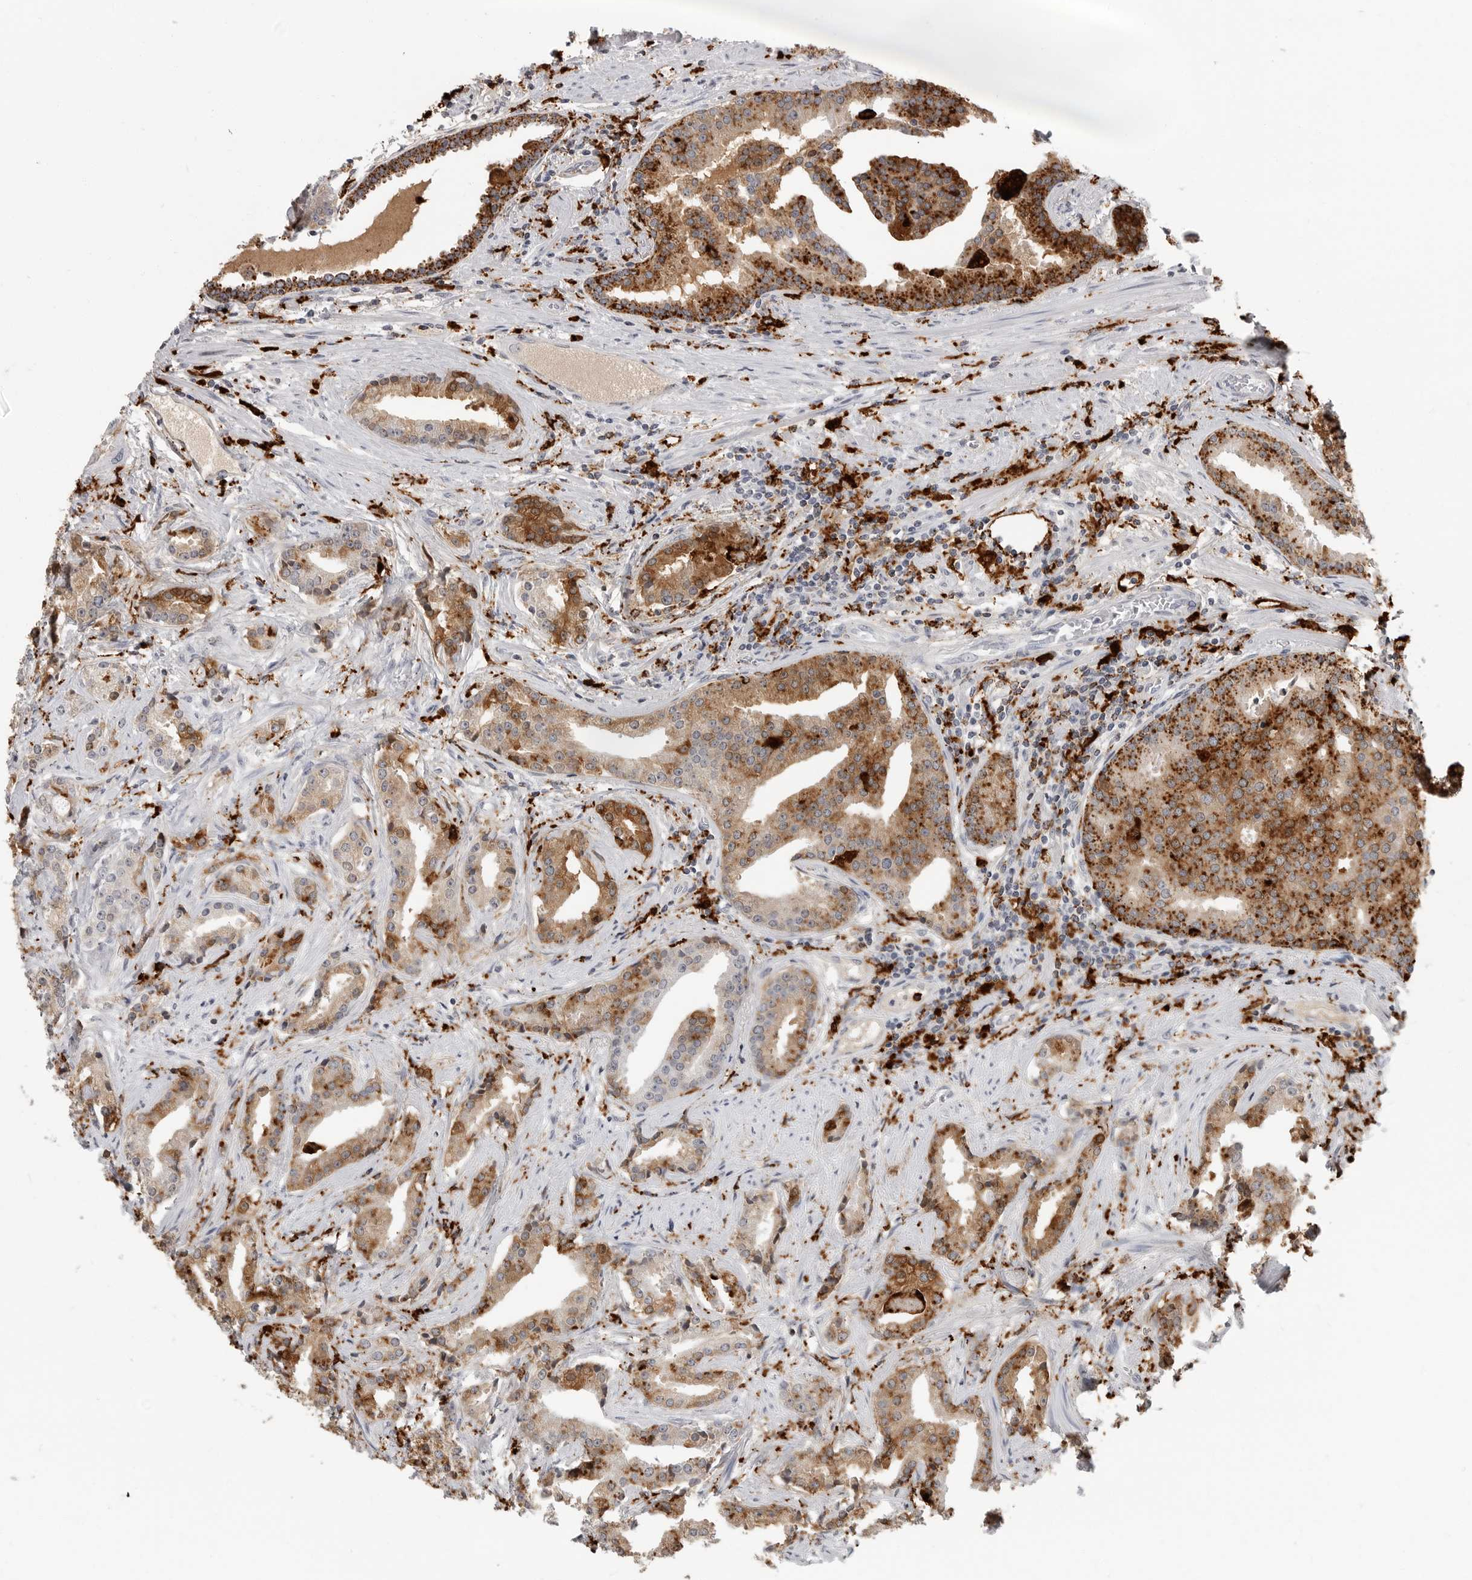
{"staining": {"intensity": "strong", "quantity": "25%-75%", "location": "cytoplasmic/membranous"}, "tissue": "prostate cancer", "cell_type": "Tumor cells", "image_type": "cancer", "snomed": [{"axis": "morphology", "description": "Adenocarcinoma, Low grade"}, {"axis": "topography", "description": "Prostate"}], "caption": "The immunohistochemical stain shows strong cytoplasmic/membranous positivity in tumor cells of prostate low-grade adenocarcinoma tissue.", "gene": "IFI30", "patient": {"sex": "male", "age": 67}}